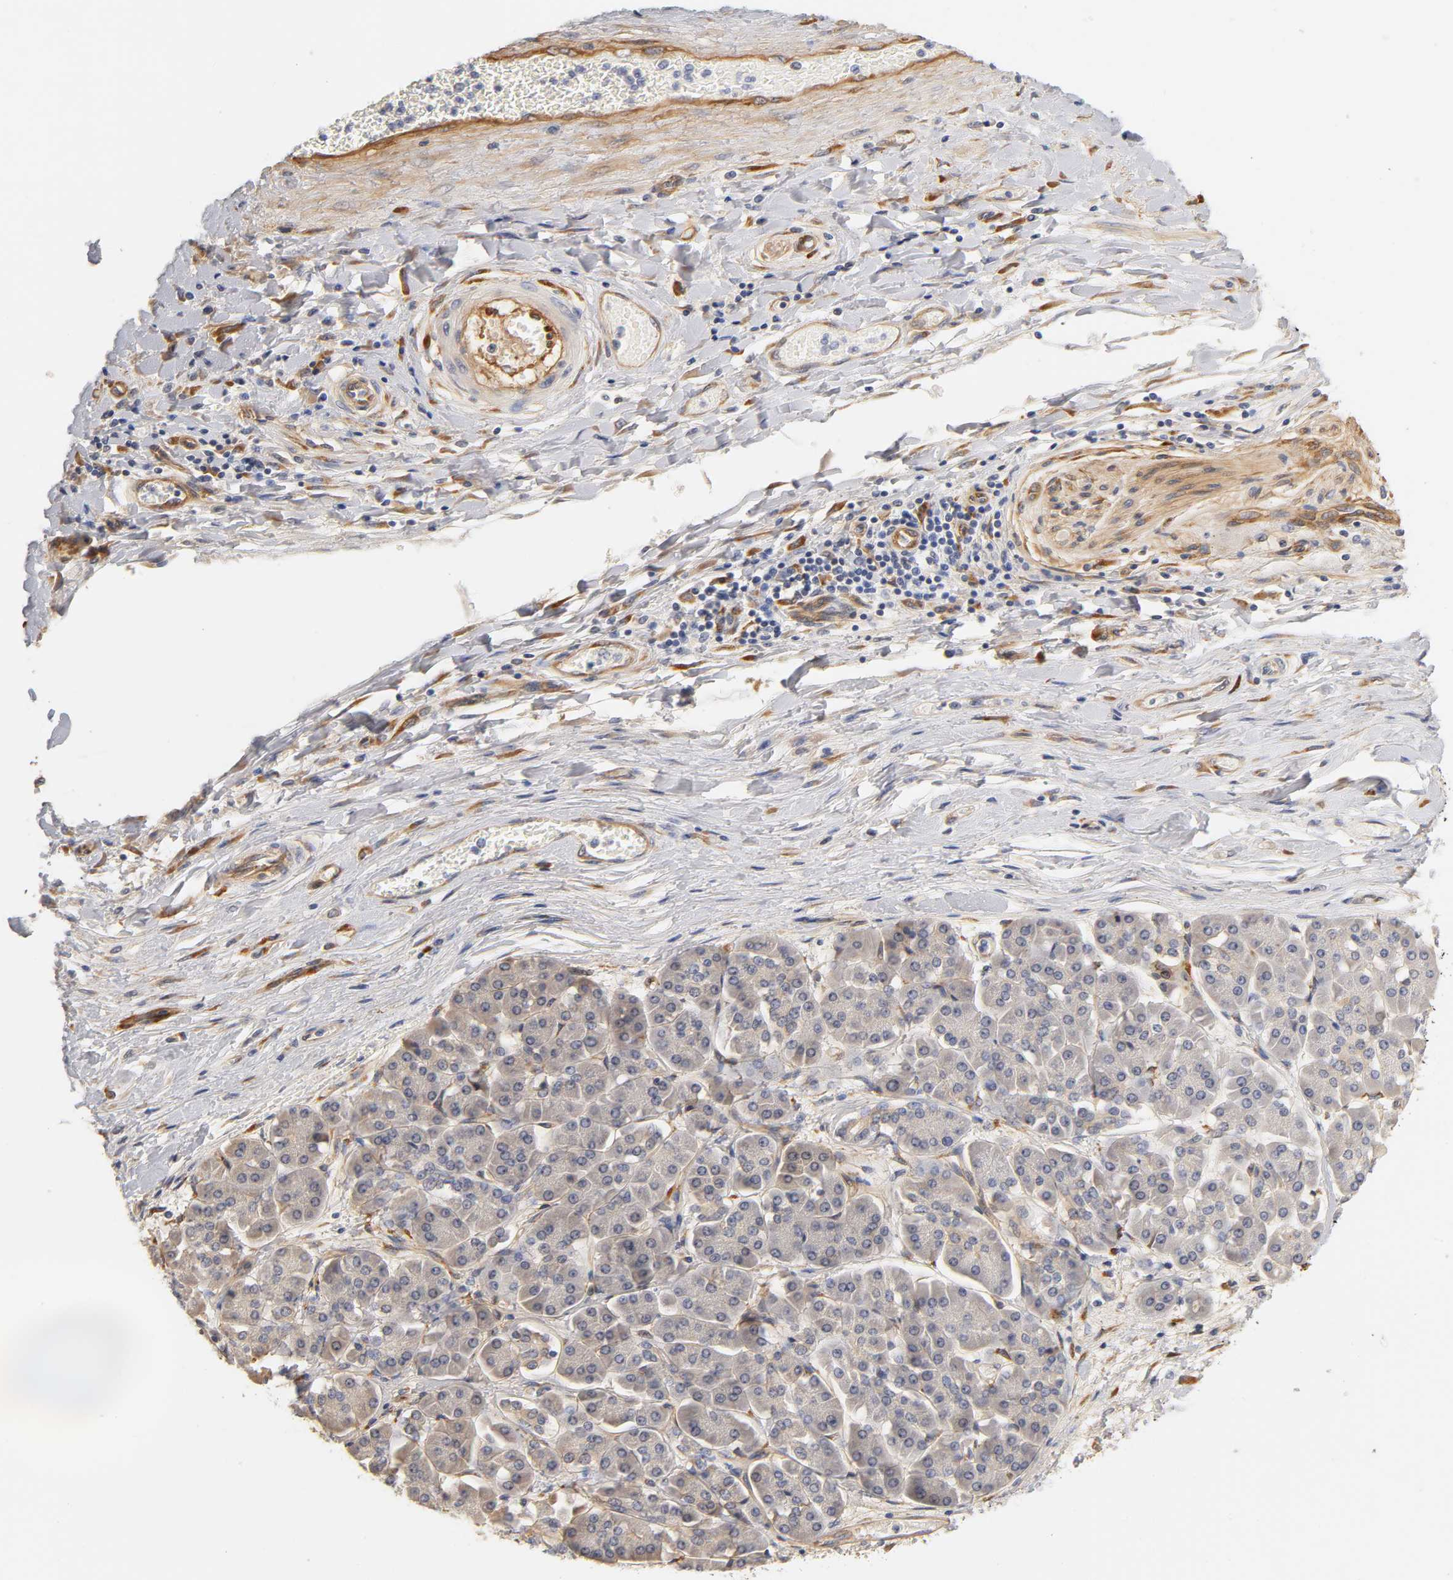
{"staining": {"intensity": "weak", "quantity": "25%-75%", "location": "cytoplasmic/membranous"}, "tissue": "pancreatic cancer", "cell_type": "Tumor cells", "image_type": "cancer", "snomed": [{"axis": "morphology", "description": "Adenocarcinoma, NOS"}, {"axis": "topography", "description": "Pancreas"}], "caption": "Protein staining displays weak cytoplasmic/membranous expression in about 25%-75% of tumor cells in adenocarcinoma (pancreatic).", "gene": "LAMB1", "patient": {"sex": "male", "age": 46}}